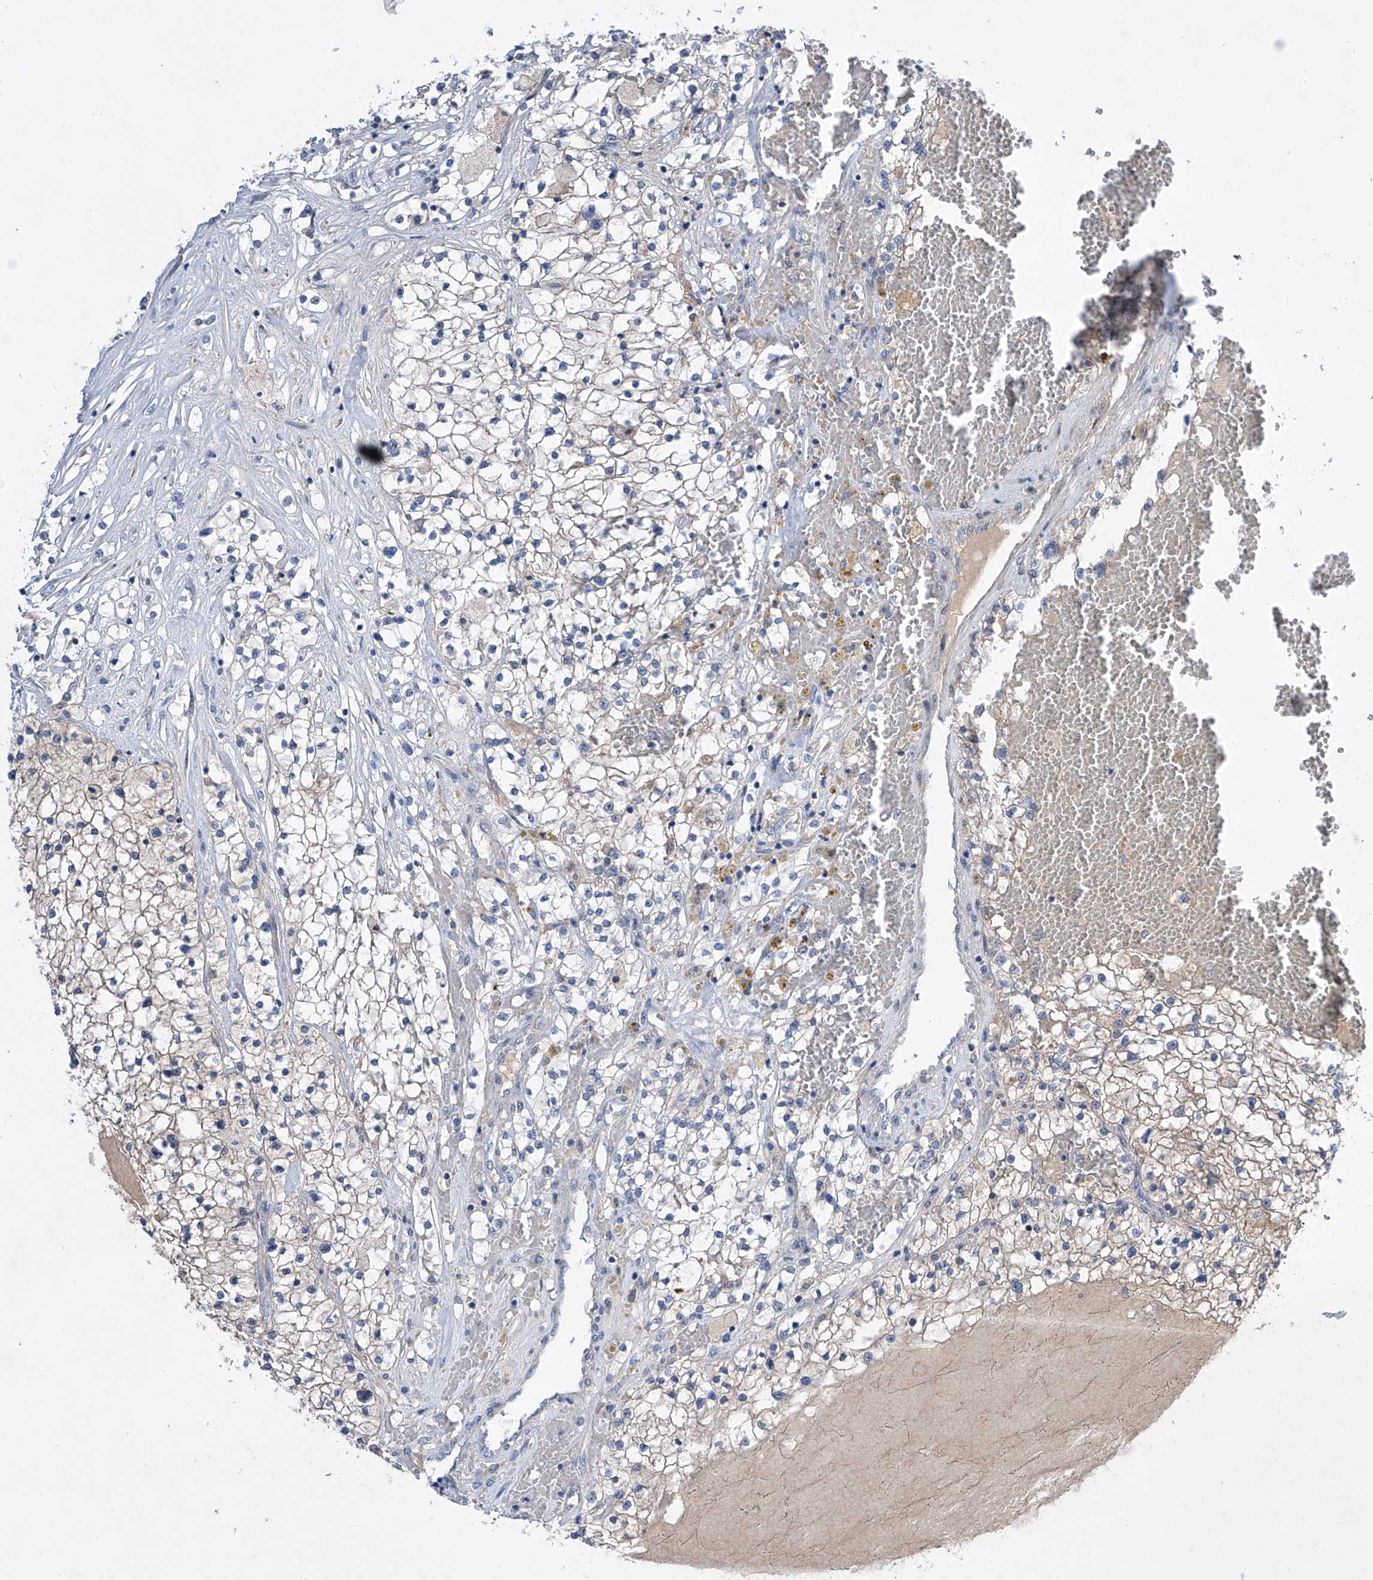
{"staining": {"intensity": "negative", "quantity": "none", "location": "none"}, "tissue": "renal cancer", "cell_type": "Tumor cells", "image_type": "cancer", "snomed": [{"axis": "morphology", "description": "Normal tissue, NOS"}, {"axis": "morphology", "description": "Adenocarcinoma, NOS"}, {"axis": "topography", "description": "Kidney"}], "caption": "DAB immunohistochemical staining of human renal cancer exhibits no significant staining in tumor cells.", "gene": "SRBD1", "patient": {"sex": "male", "age": 68}}